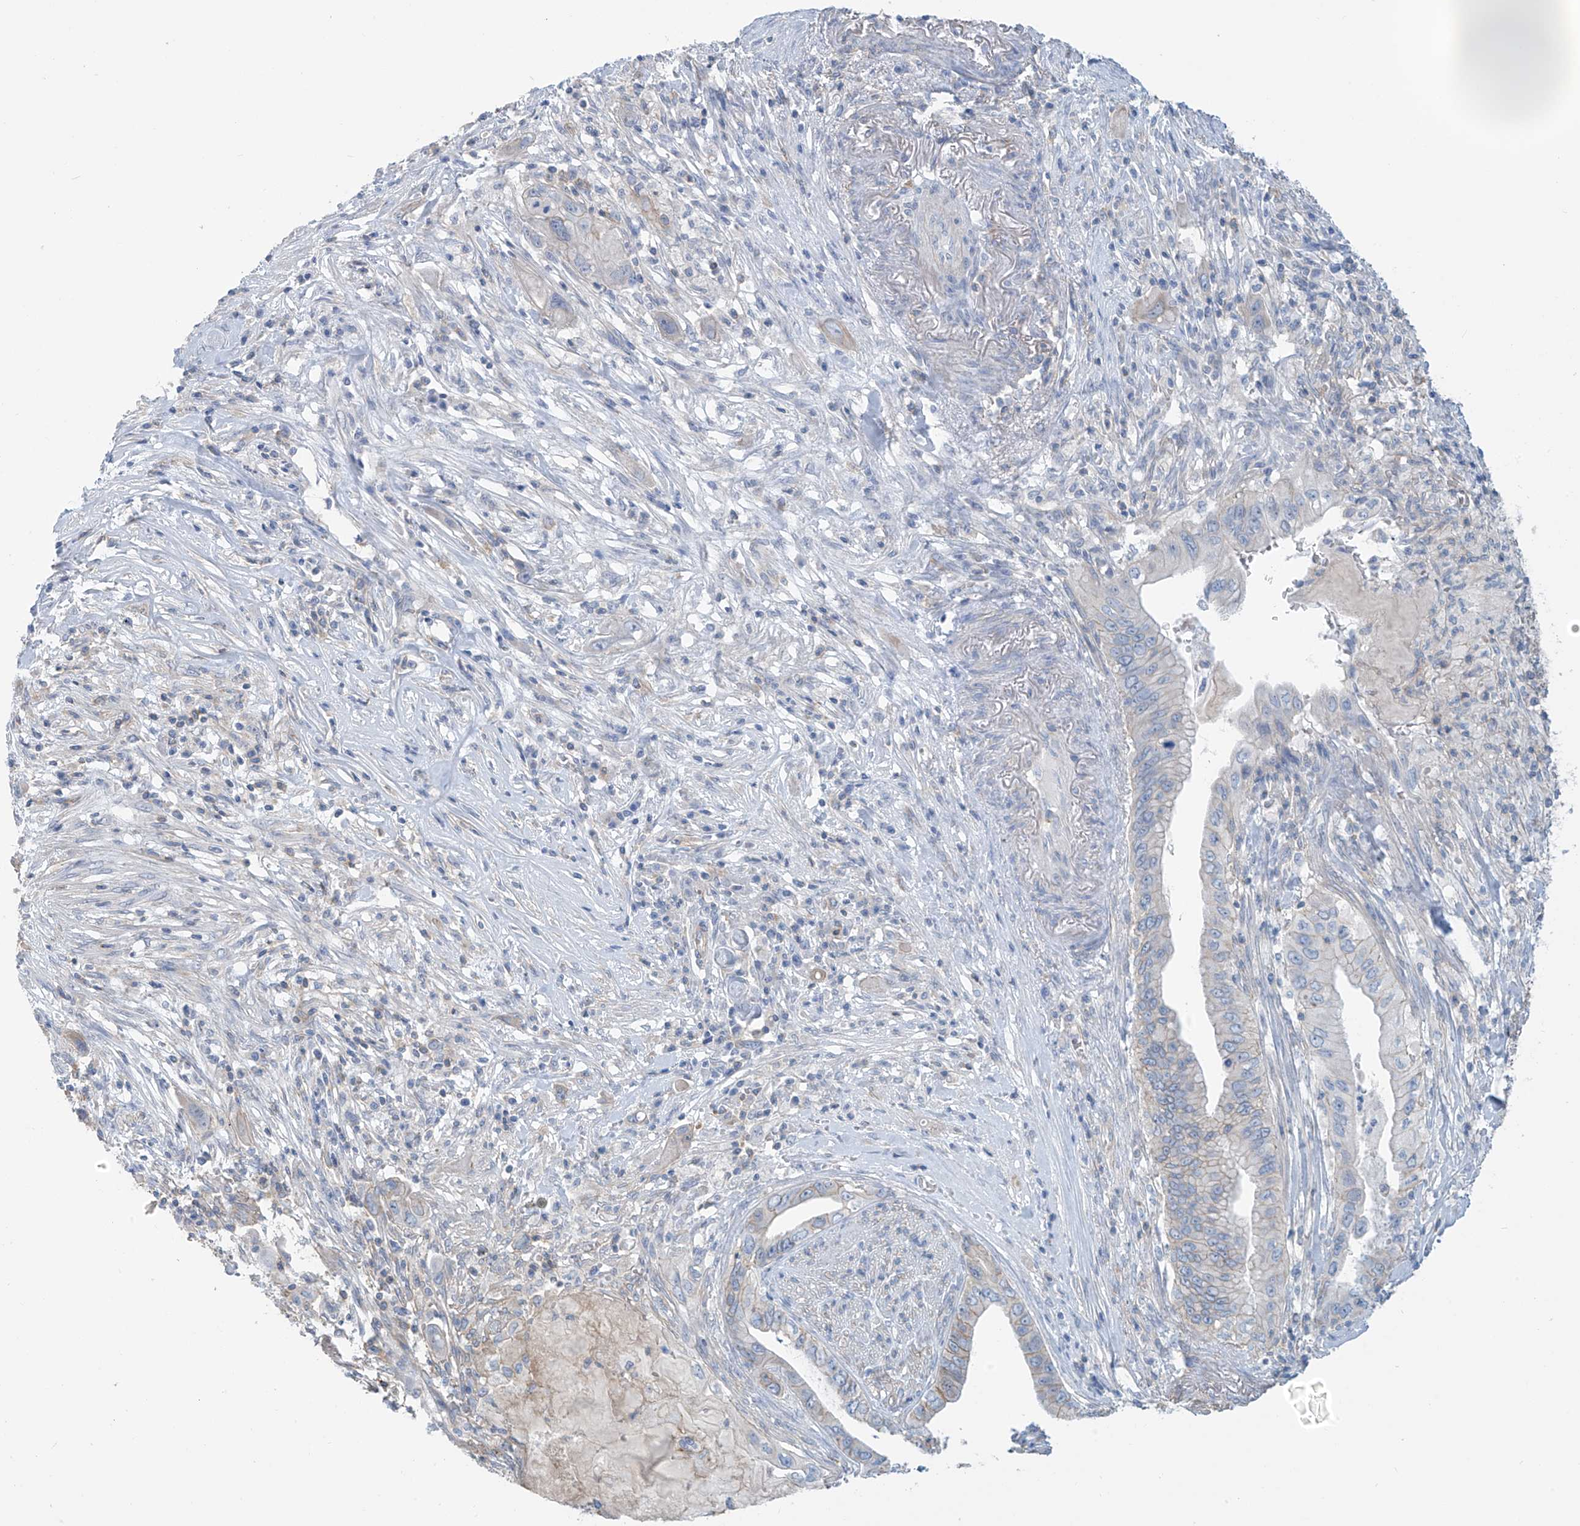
{"staining": {"intensity": "weak", "quantity": "<25%", "location": "cytoplasmic/membranous"}, "tissue": "pancreatic cancer", "cell_type": "Tumor cells", "image_type": "cancer", "snomed": [{"axis": "morphology", "description": "Adenocarcinoma, NOS"}, {"axis": "topography", "description": "Pancreas"}], "caption": "An immunohistochemistry micrograph of pancreatic cancer is shown. There is no staining in tumor cells of pancreatic cancer.", "gene": "ZNF846", "patient": {"sex": "female", "age": 73}}